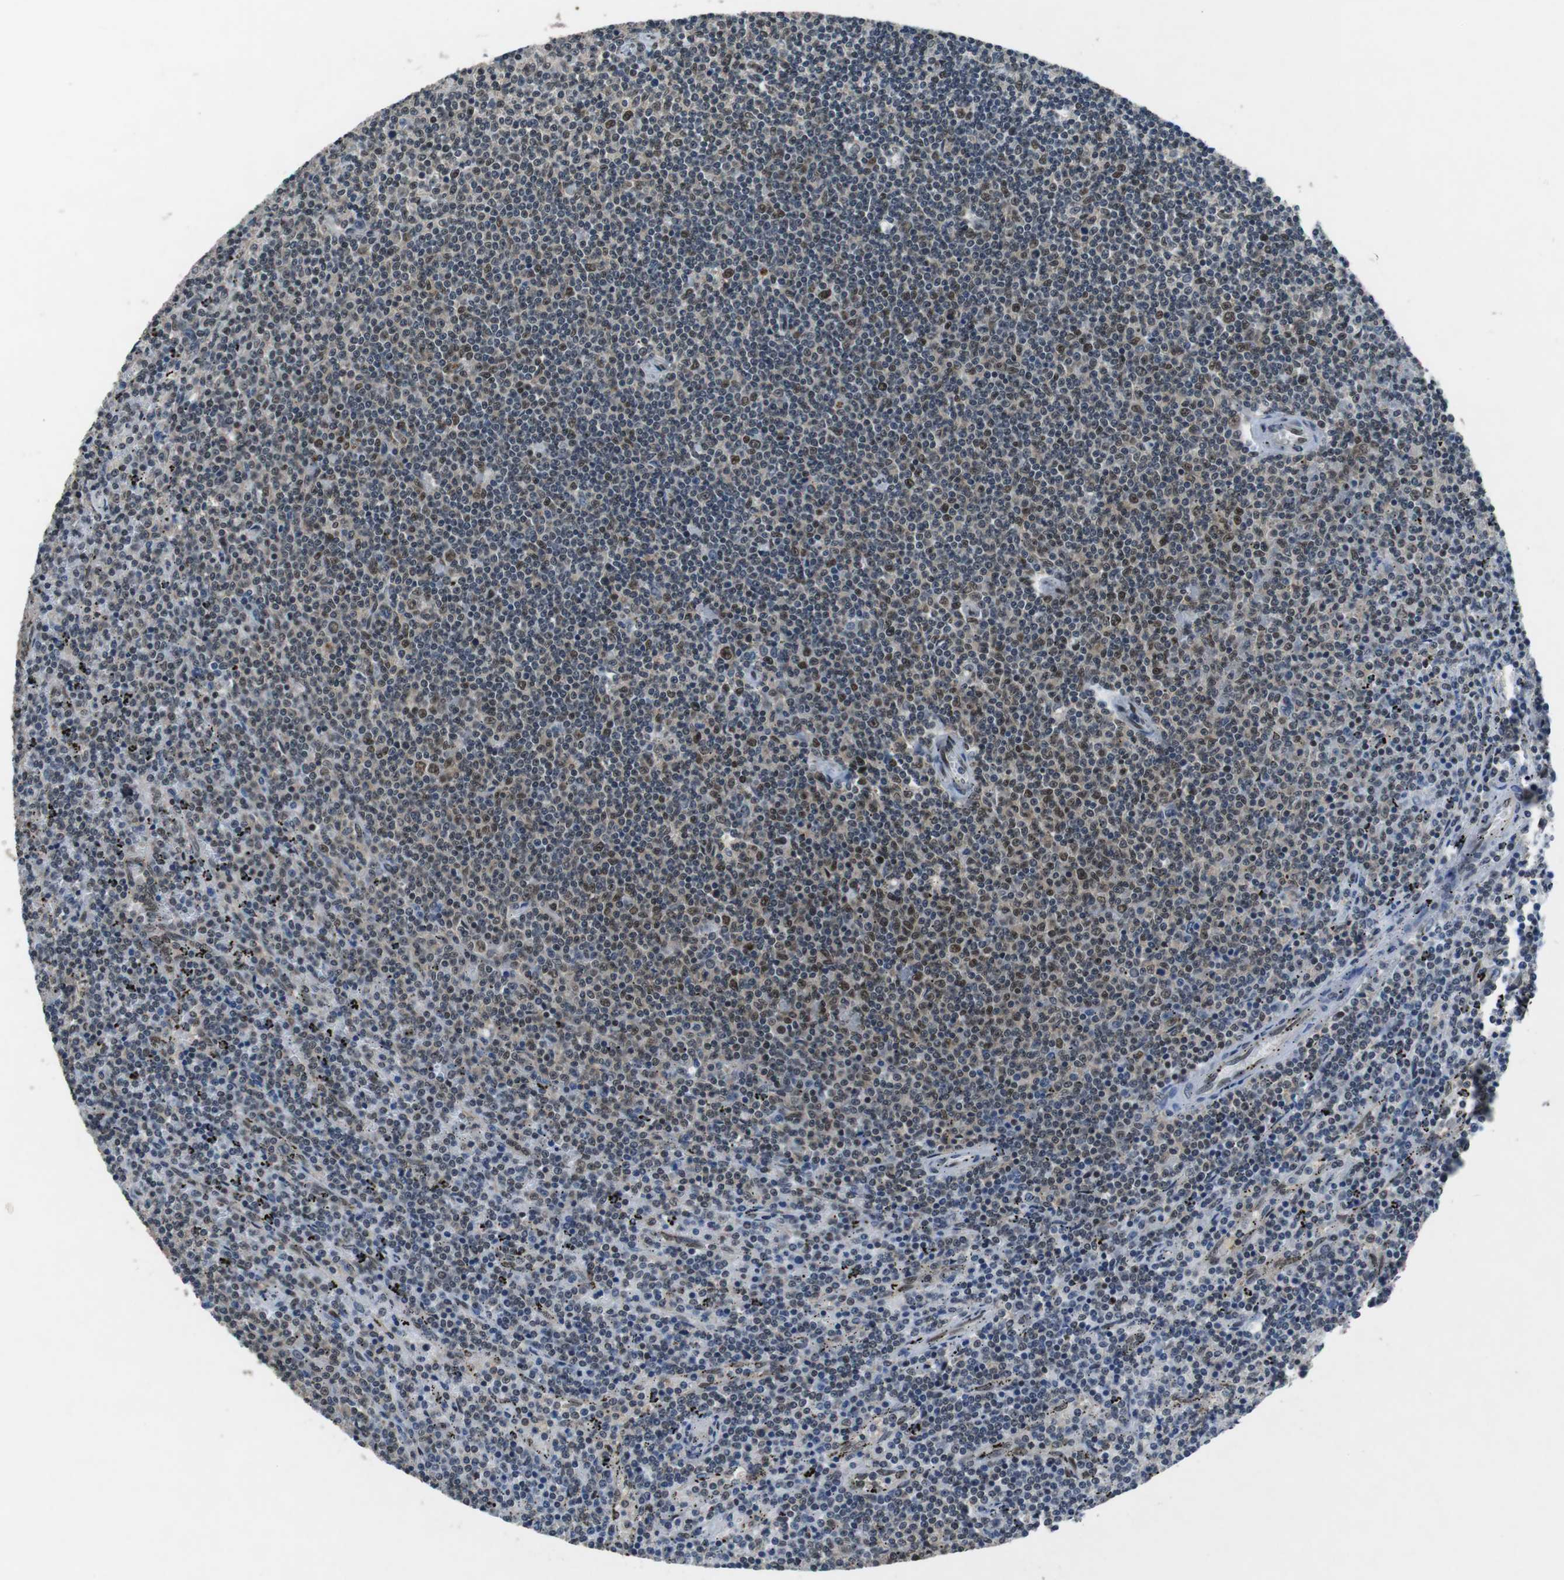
{"staining": {"intensity": "moderate", "quantity": "<25%", "location": "nuclear"}, "tissue": "lymphoma", "cell_type": "Tumor cells", "image_type": "cancer", "snomed": [{"axis": "morphology", "description": "Malignant lymphoma, non-Hodgkin's type, Low grade"}, {"axis": "topography", "description": "Spleen"}], "caption": "Immunohistochemistry histopathology image of neoplastic tissue: lymphoma stained using immunohistochemistry (IHC) exhibits low levels of moderate protein expression localized specifically in the nuclear of tumor cells, appearing as a nuclear brown color.", "gene": "USP7", "patient": {"sex": "female", "age": 50}}